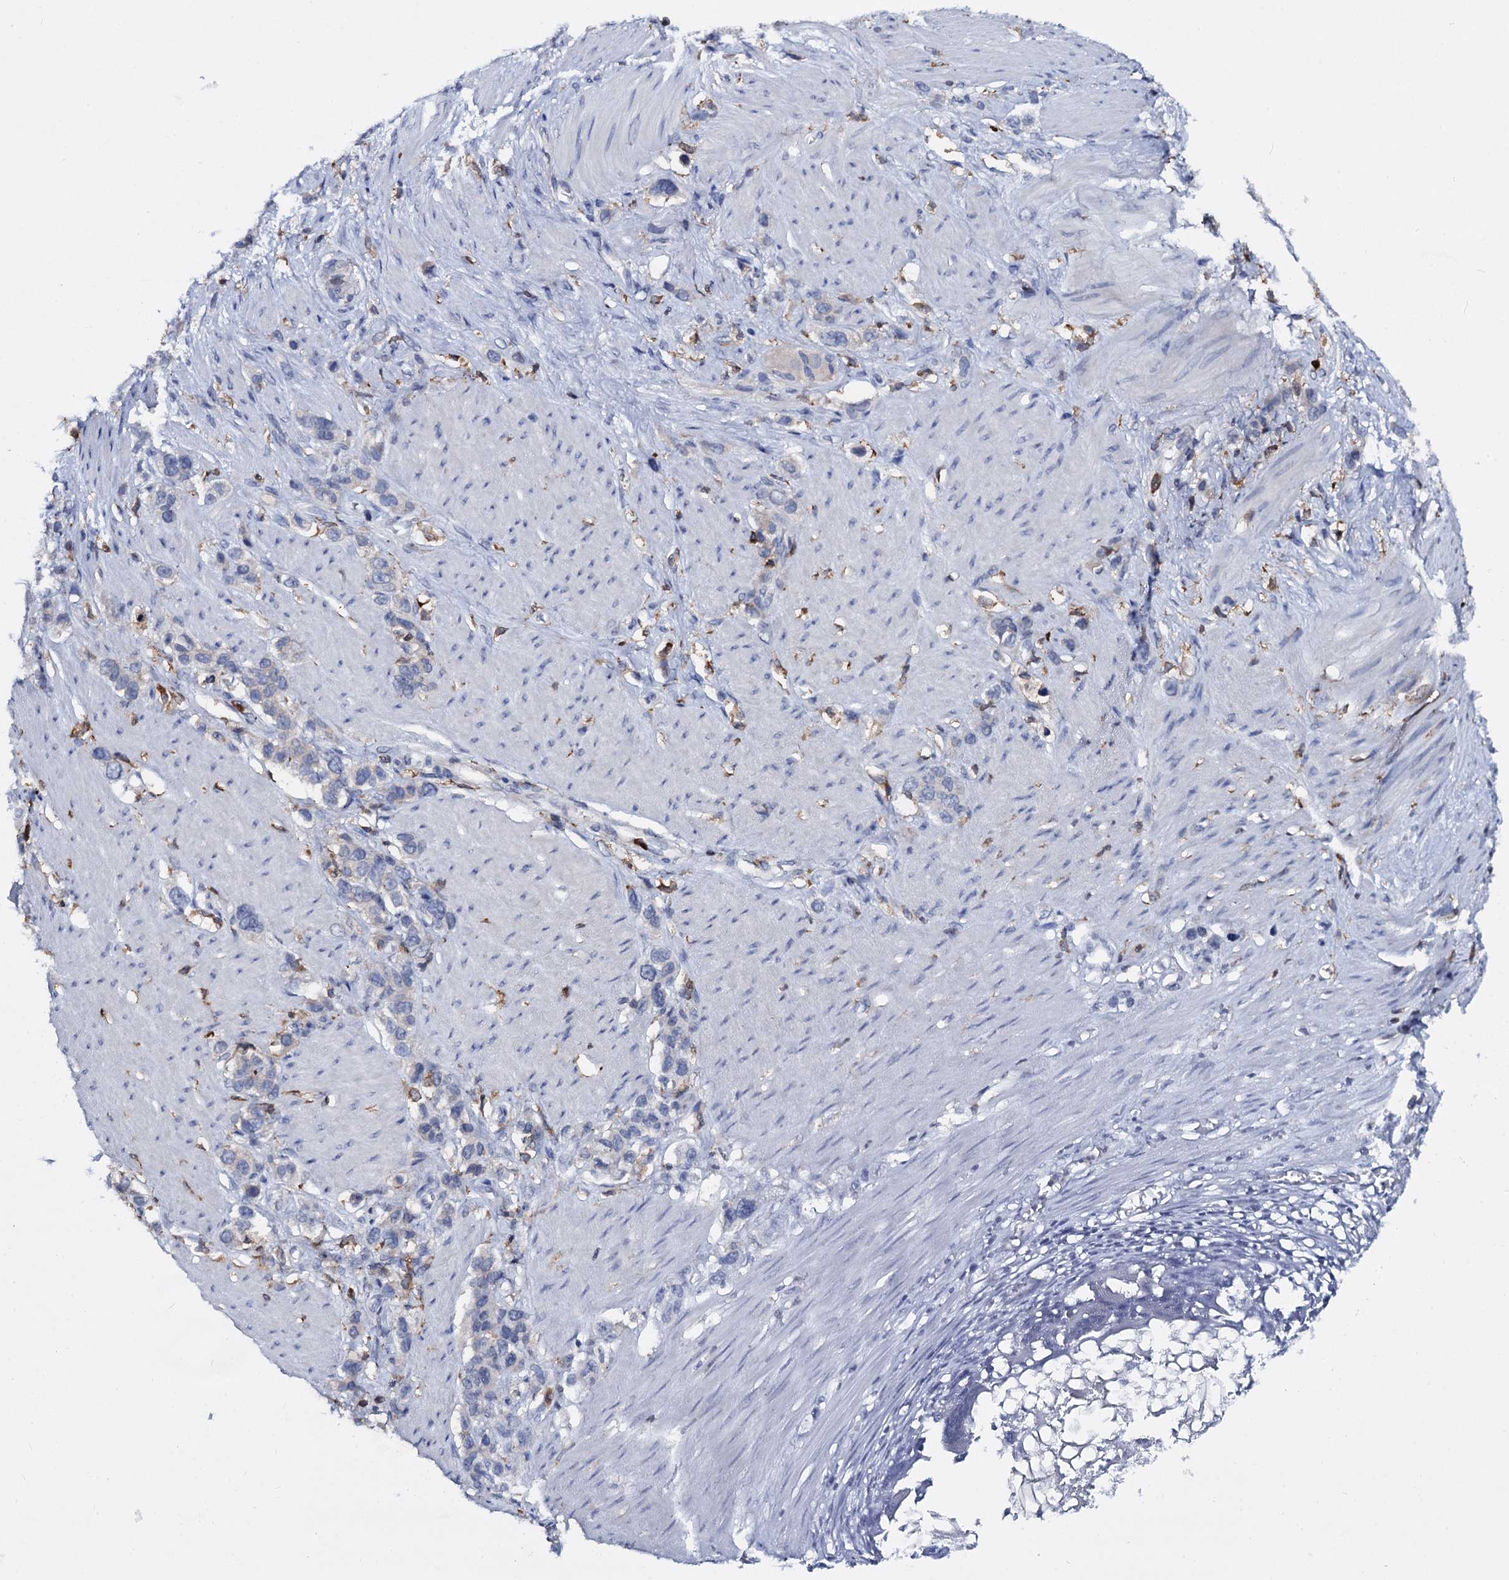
{"staining": {"intensity": "negative", "quantity": "none", "location": "none"}, "tissue": "stomach cancer", "cell_type": "Tumor cells", "image_type": "cancer", "snomed": [{"axis": "morphology", "description": "Adenocarcinoma, NOS"}, {"axis": "morphology", "description": "Adenocarcinoma, High grade"}, {"axis": "topography", "description": "Stomach, upper"}, {"axis": "topography", "description": "Stomach, lower"}], "caption": "A micrograph of adenocarcinoma (high-grade) (stomach) stained for a protein demonstrates no brown staining in tumor cells. (DAB (3,3'-diaminobenzidine) immunohistochemistry (IHC), high magnification).", "gene": "RHOG", "patient": {"sex": "female", "age": 65}}